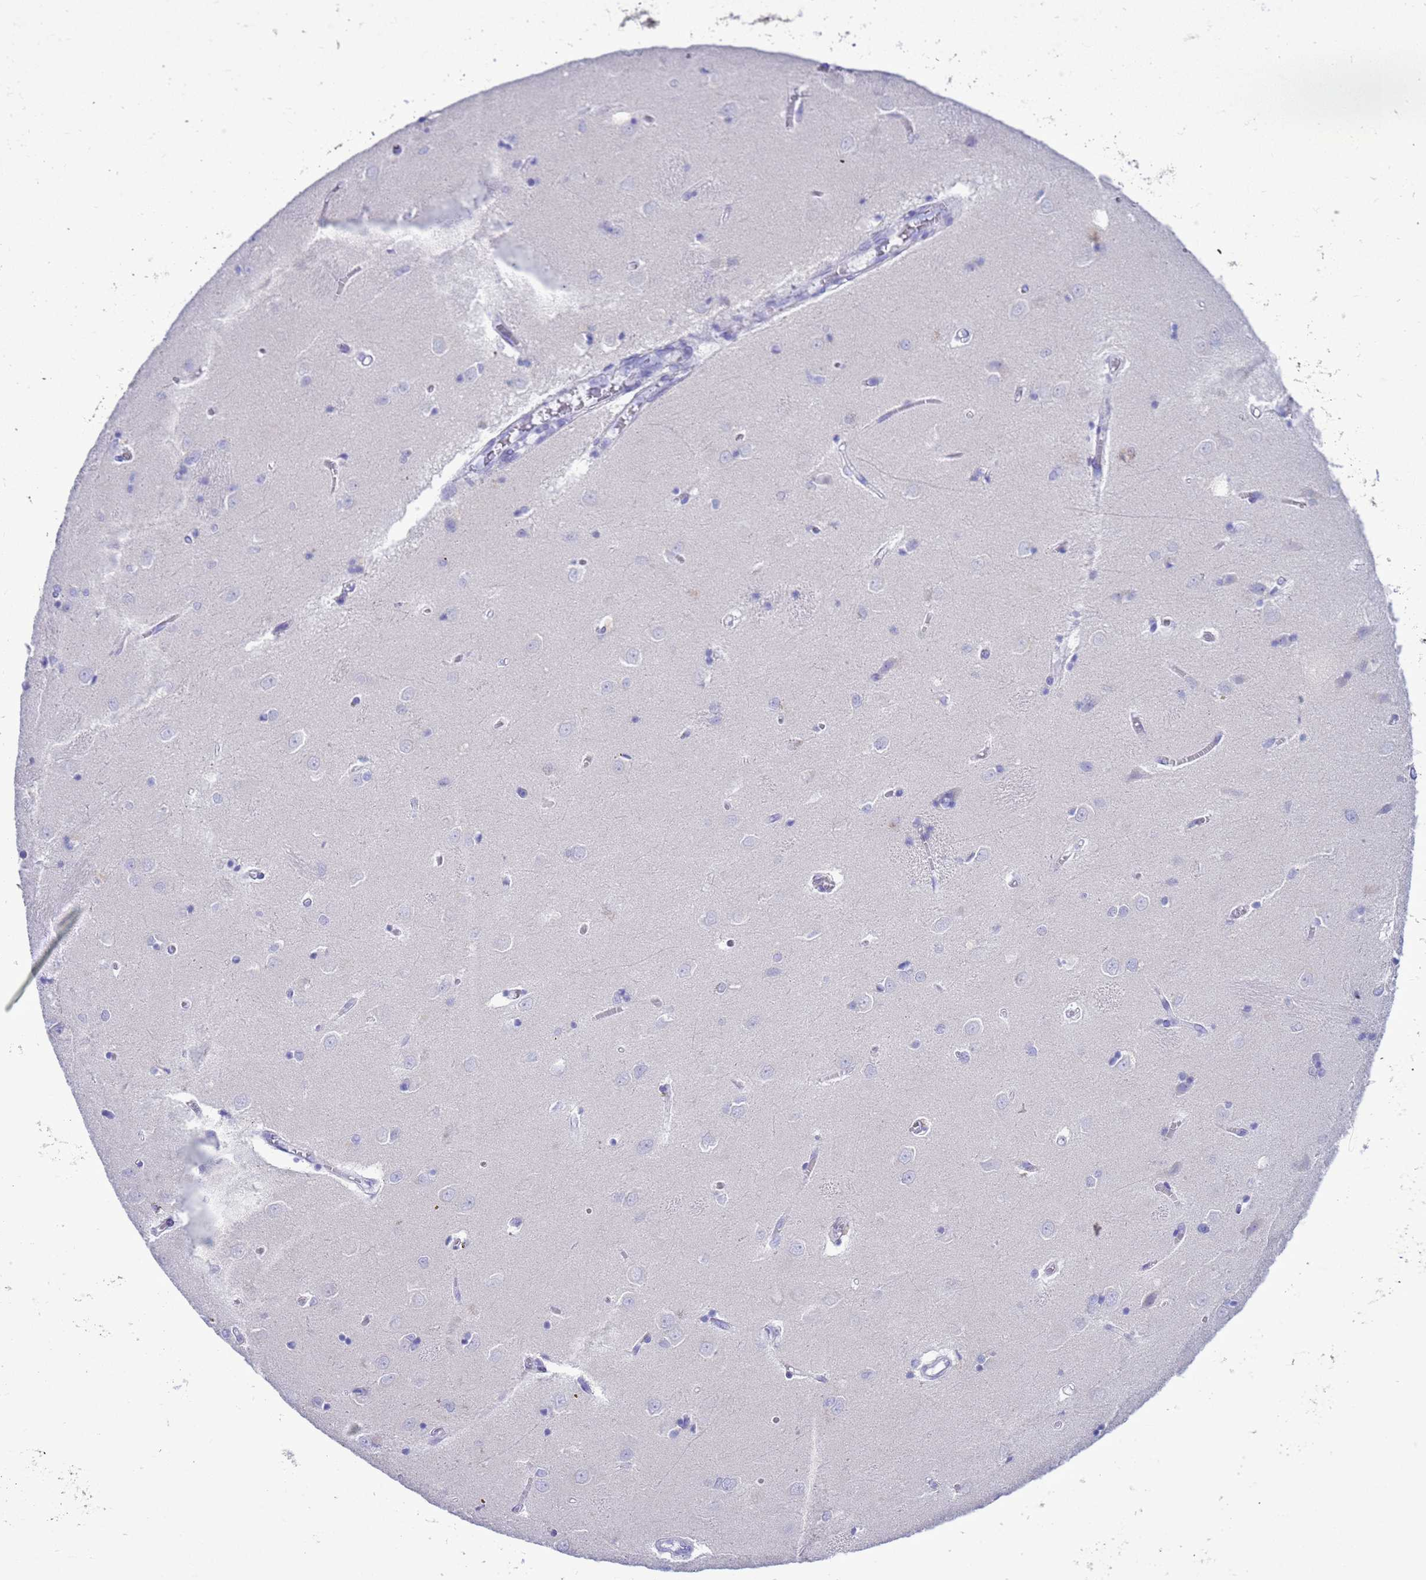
{"staining": {"intensity": "negative", "quantity": "none", "location": "none"}, "tissue": "caudate", "cell_type": "Glial cells", "image_type": "normal", "snomed": [{"axis": "morphology", "description": "Normal tissue, NOS"}, {"axis": "topography", "description": "Lateral ventricle wall"}], "caption": "DAB immunohistochemical staining of benign human caudate shows no significant positivity in glial cells. Brightfield microscopy of immunohistochemistry (IHC) stained with DAB (brown) and hematoxylin (blue), captured at high magnification.", "gene": "GSTM1", "patient": {"sex": "male", "age": 37}}